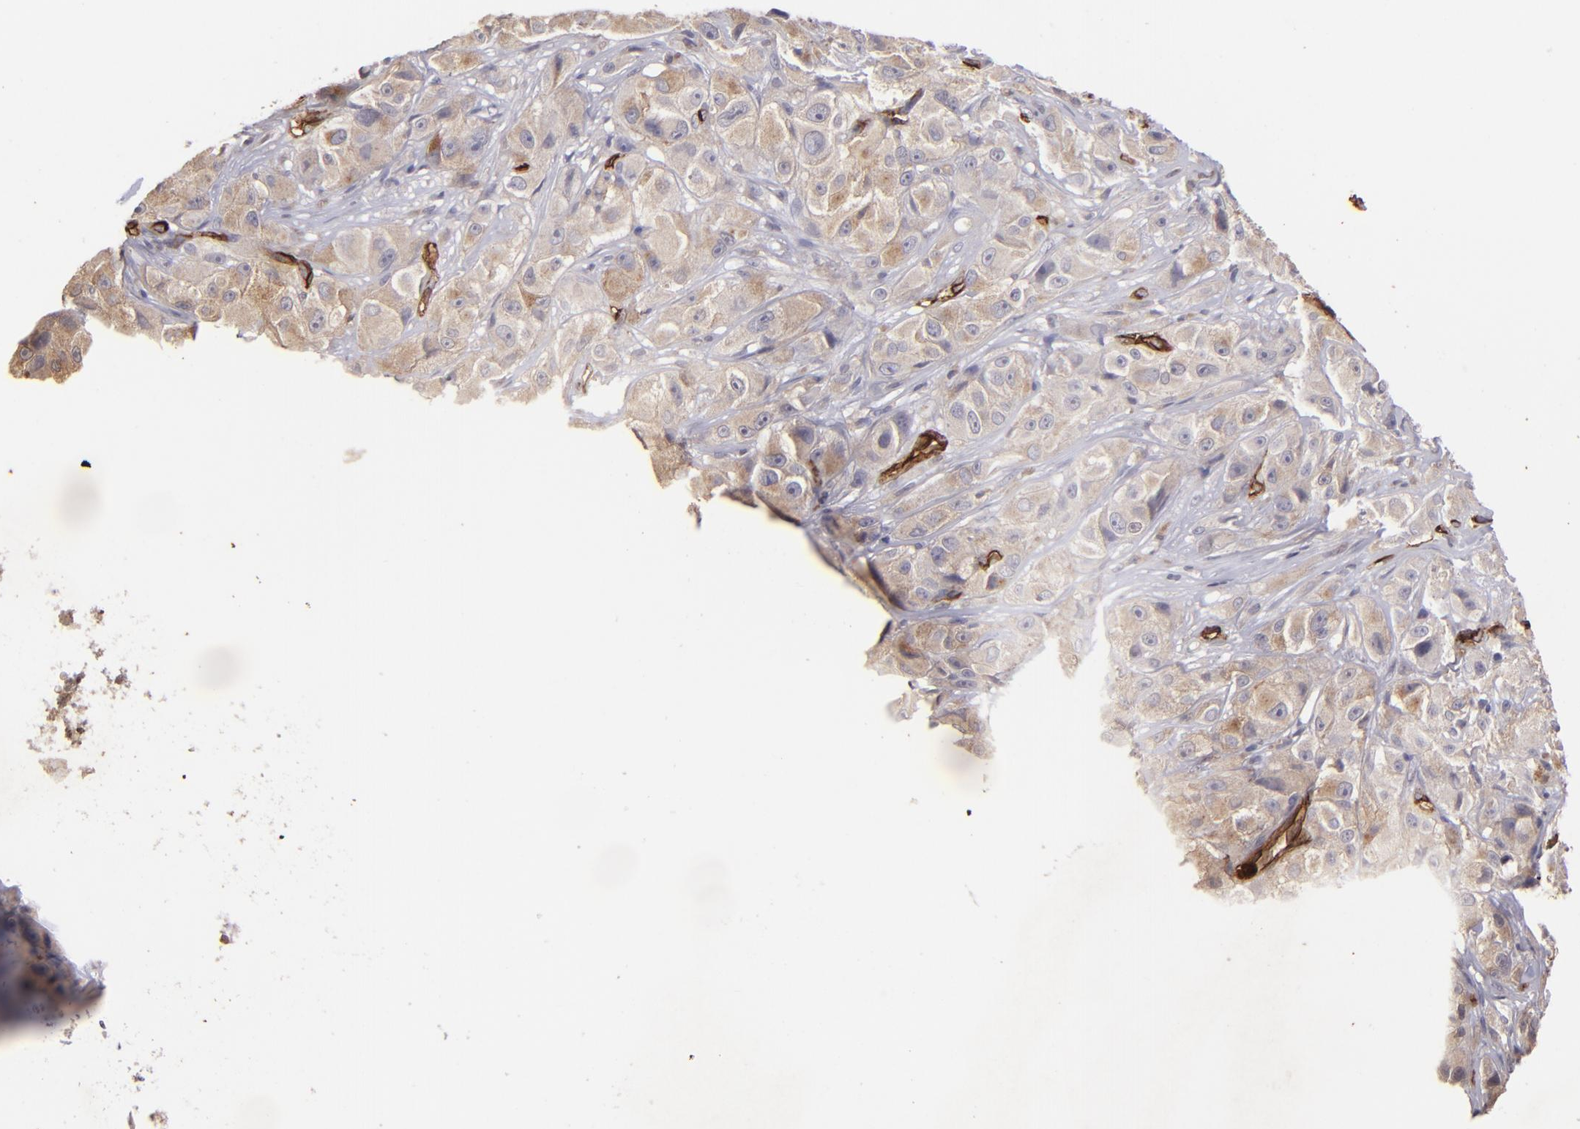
{"staining": {"intensity": "negative", "quantity": "none", "location": "none"}, "tissue": "melanoma", "cell_type": "Tumor cells", "image_type": "cancer", "snomed": [{"axis": "morphology", "description": "Malignant melanoma, NOS"}, {"axis": "topography", "description": "Skin"}], "caption": "Immunohistochemical staining of human malignant melanoma shows no significant staining in tumor cells.", "gene": "DYSF", "patient": {"sex": "male", "age": 56}}